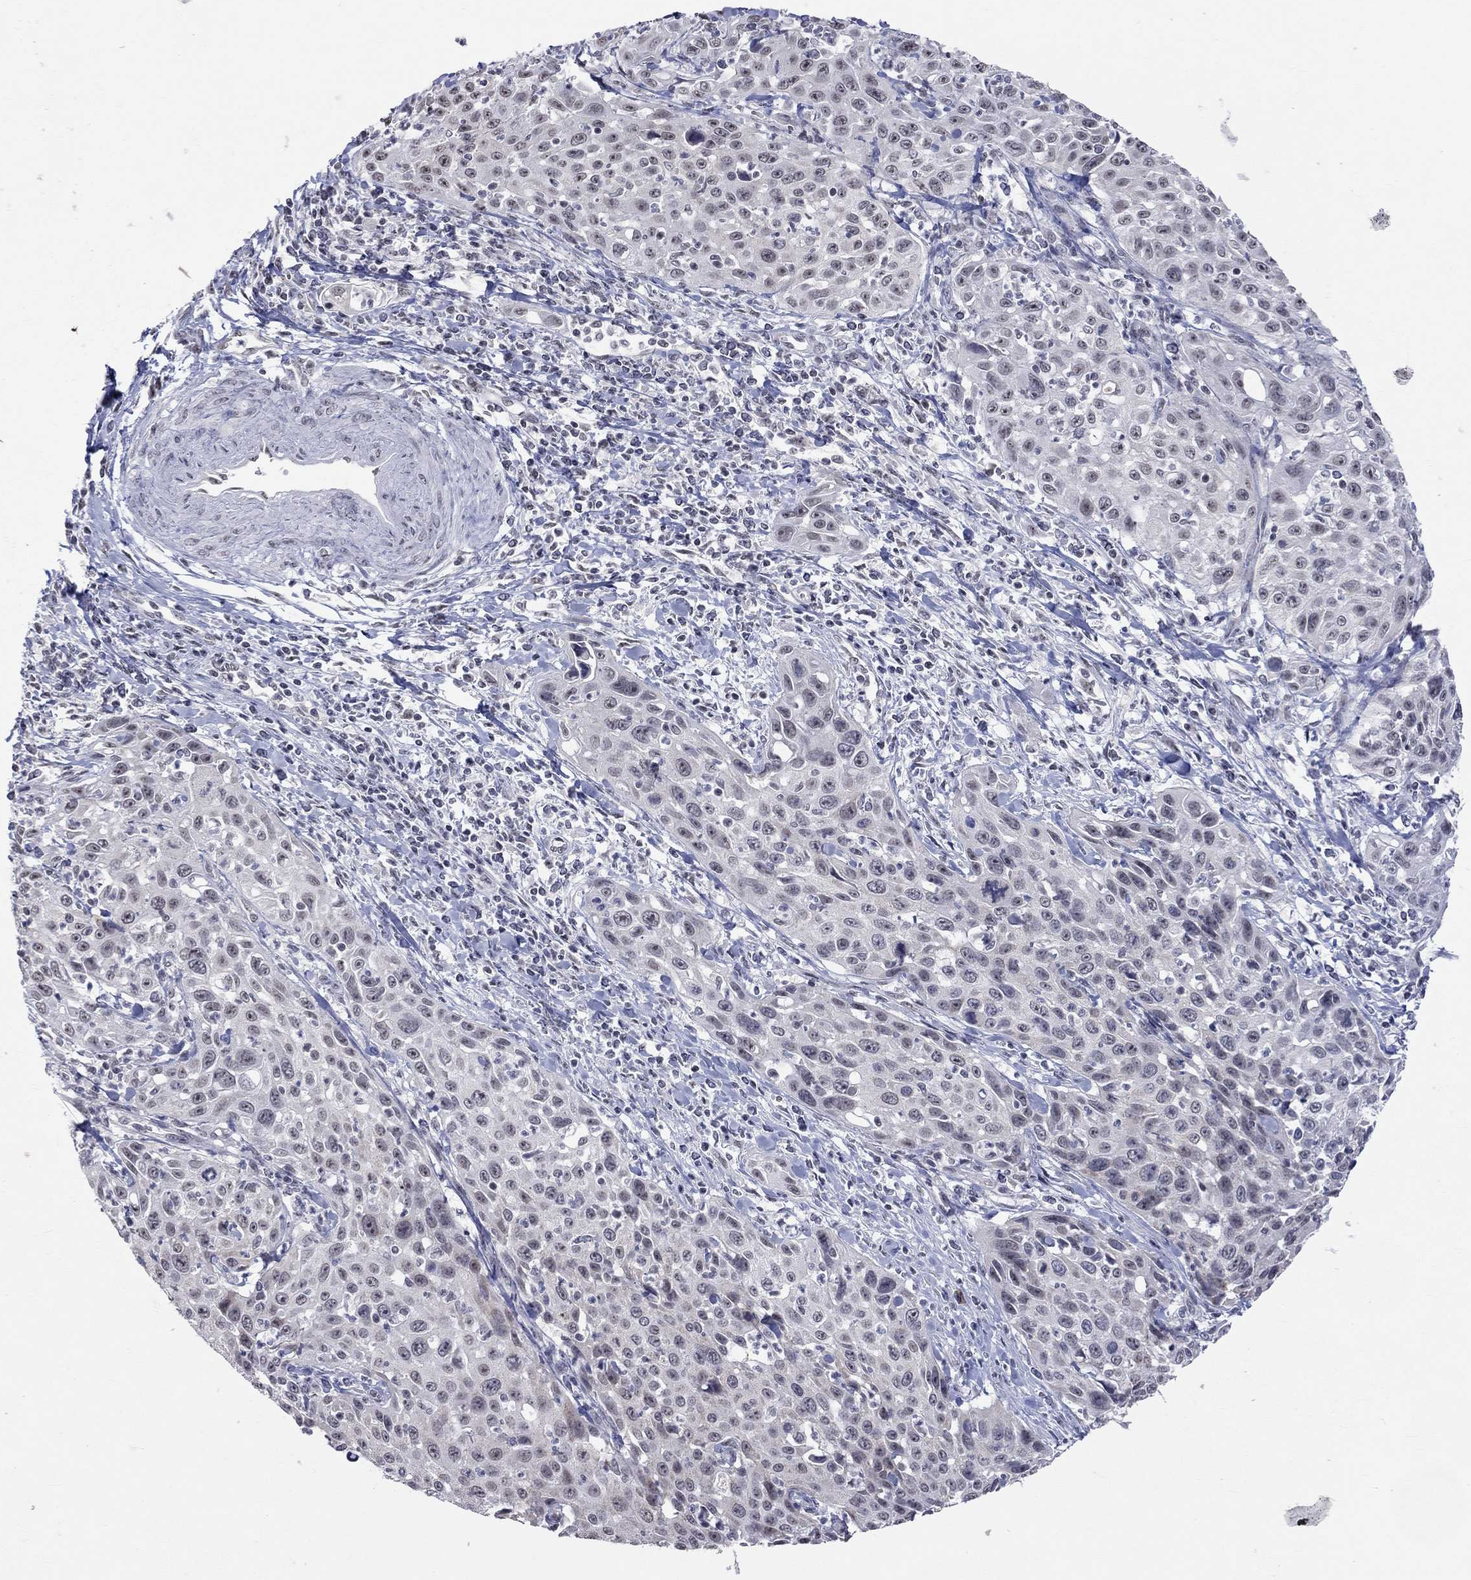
{"staining": {"intensity": "negative", "quantity": "none", "location": "none"}, "tissue": "cervical cancer", "cell_type": "Tumor cells", "image_type": "cancer", "snomed": [{"axis": "morphology", "description": "Squamous cell carcinoma, NOS"}, {"axis": "topography", "description": "Cervix"}], "caption": "Cervical squamous cell carcinoma was stained to show a protein in brown. There is no significant expression in tumor cells.", "gene": "TMEM143", "patient": {"sex": "female", "age": 26}}